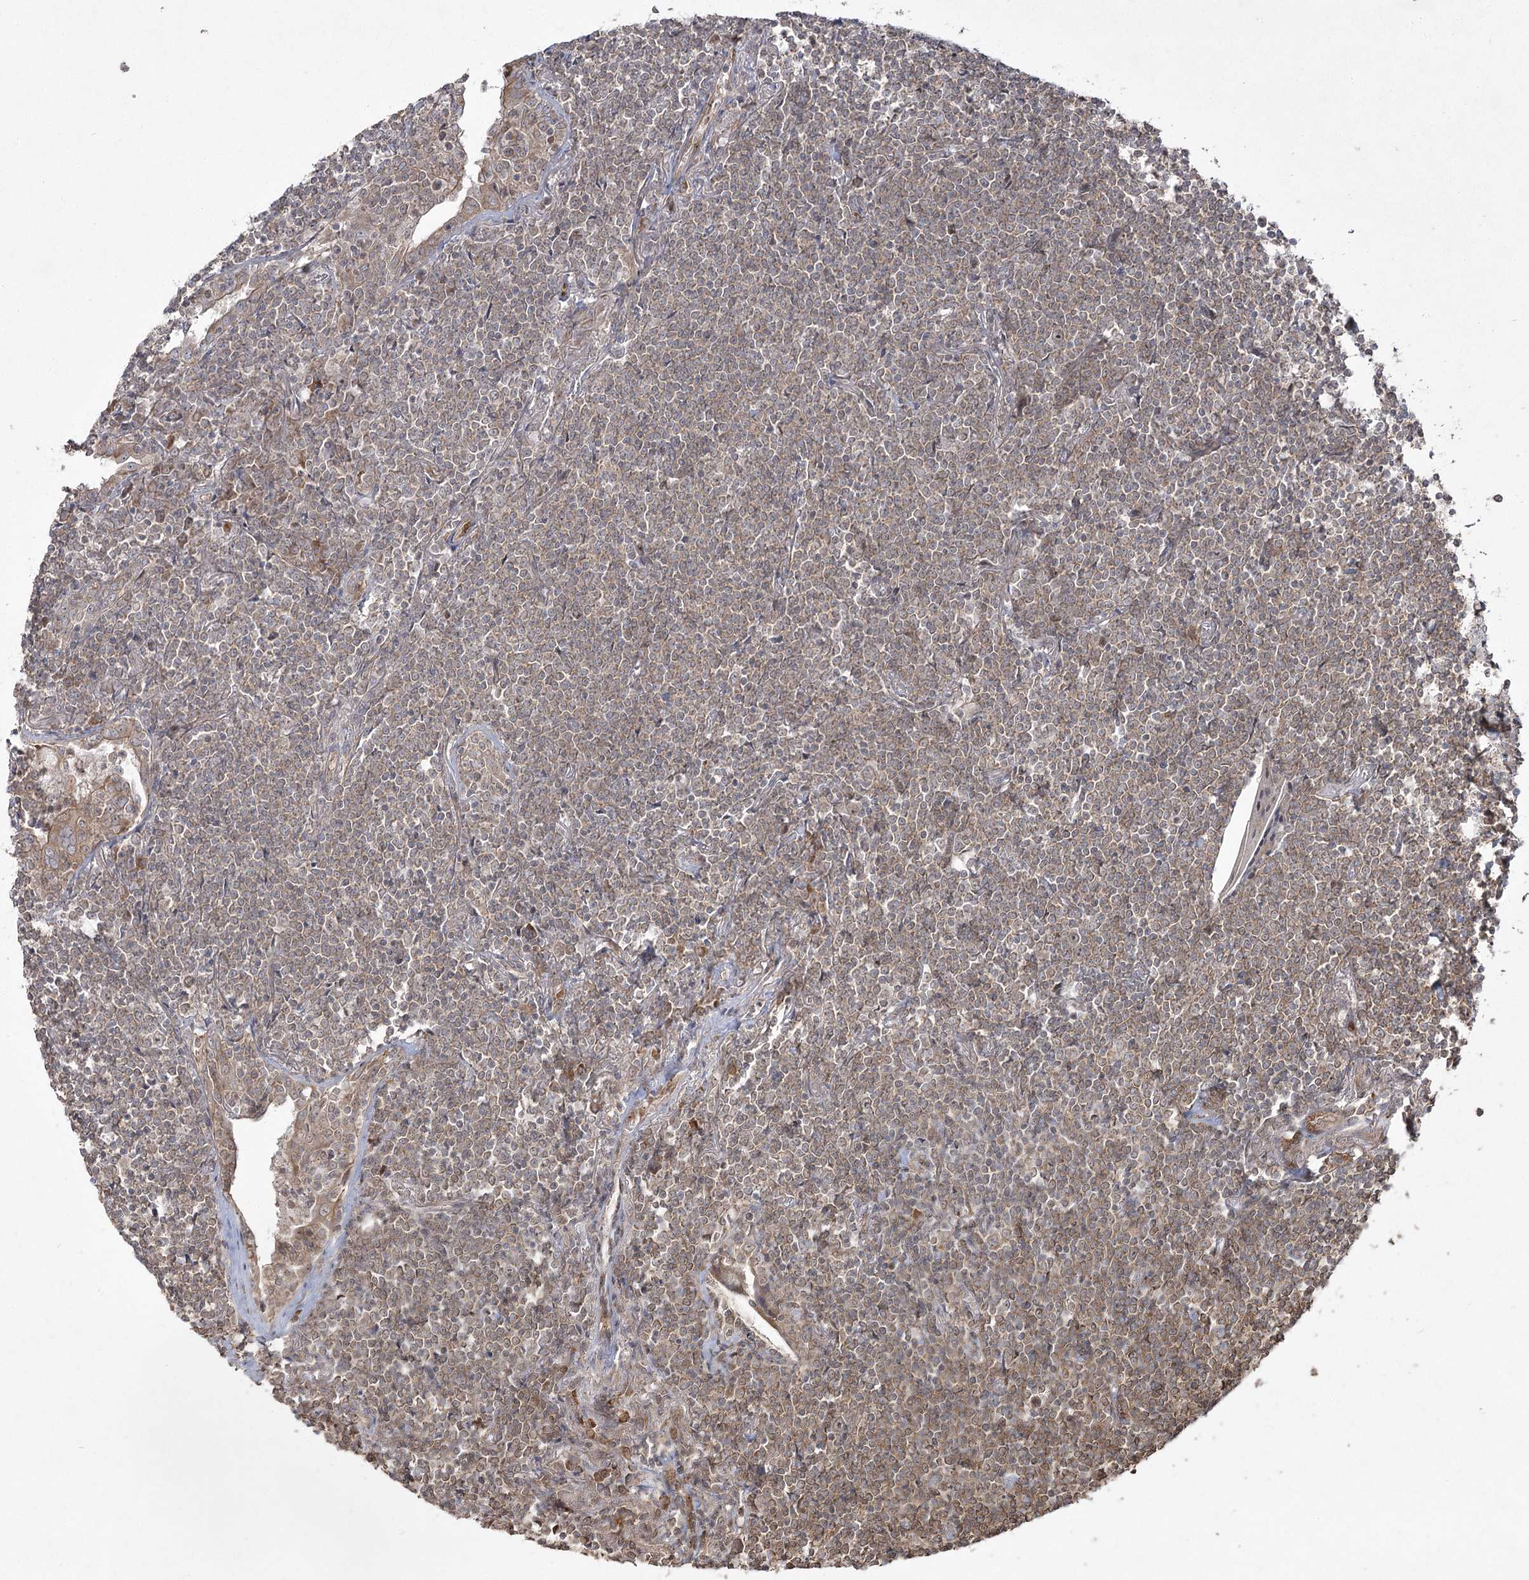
{"staining": {"intensity": "weak", "quantity": ">75%", "location": "cytoplasmic/membranous"}, "tissue": "lymphoma", "cell_type": "Tumor cells", "image_type": "cancer", "snomed": [{"axis": "morphology", "description": "Malignant lymphoma, non-Hodgkin's type, Low grade"}, {"axis": "topography", "description": "Lung"}], "caption": "Low-grade malignant lymphoma, non-Hodgkin's type stained with a brown dye shows weak cytoplasmic/membranous positive expression in approximately >75% of tumor cells.", "gene": "CPLANE1", "patient": {"sex": "female", "age": 71}}